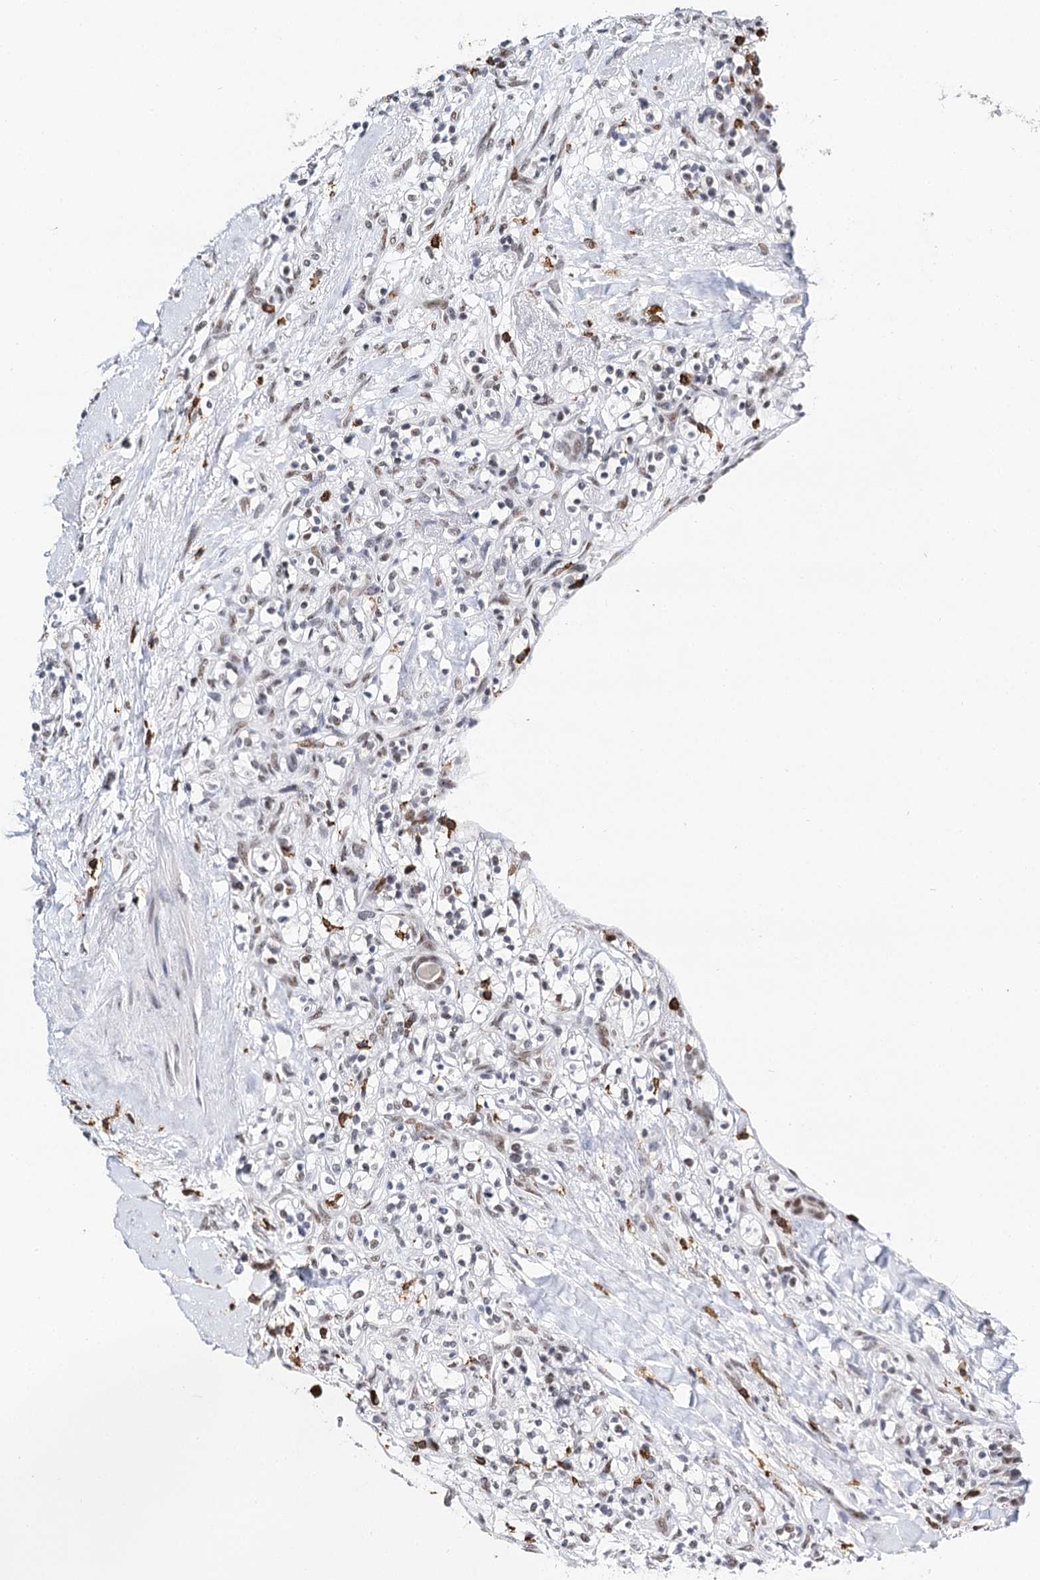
{"staining": {"intensity": "negative", "quantity": "none", "location": "none"}, "tissue": "renal cancer", "cell_type": "Tumor cells", "image_type": "cancer", "snomed": [{"axis": "morphology", "description": "Adenocarcinoma, NOS"}, {"axis": "topography", "description": "Kidney"}], "caption": "Immunohistochemistry (IHC) image of renal cancer (adenocarcinoma) stained for a protein (brown), which reveals no staining in tumor cells.", "gene": "BARD1", "patient": {"sex": "male", "age": 77}}